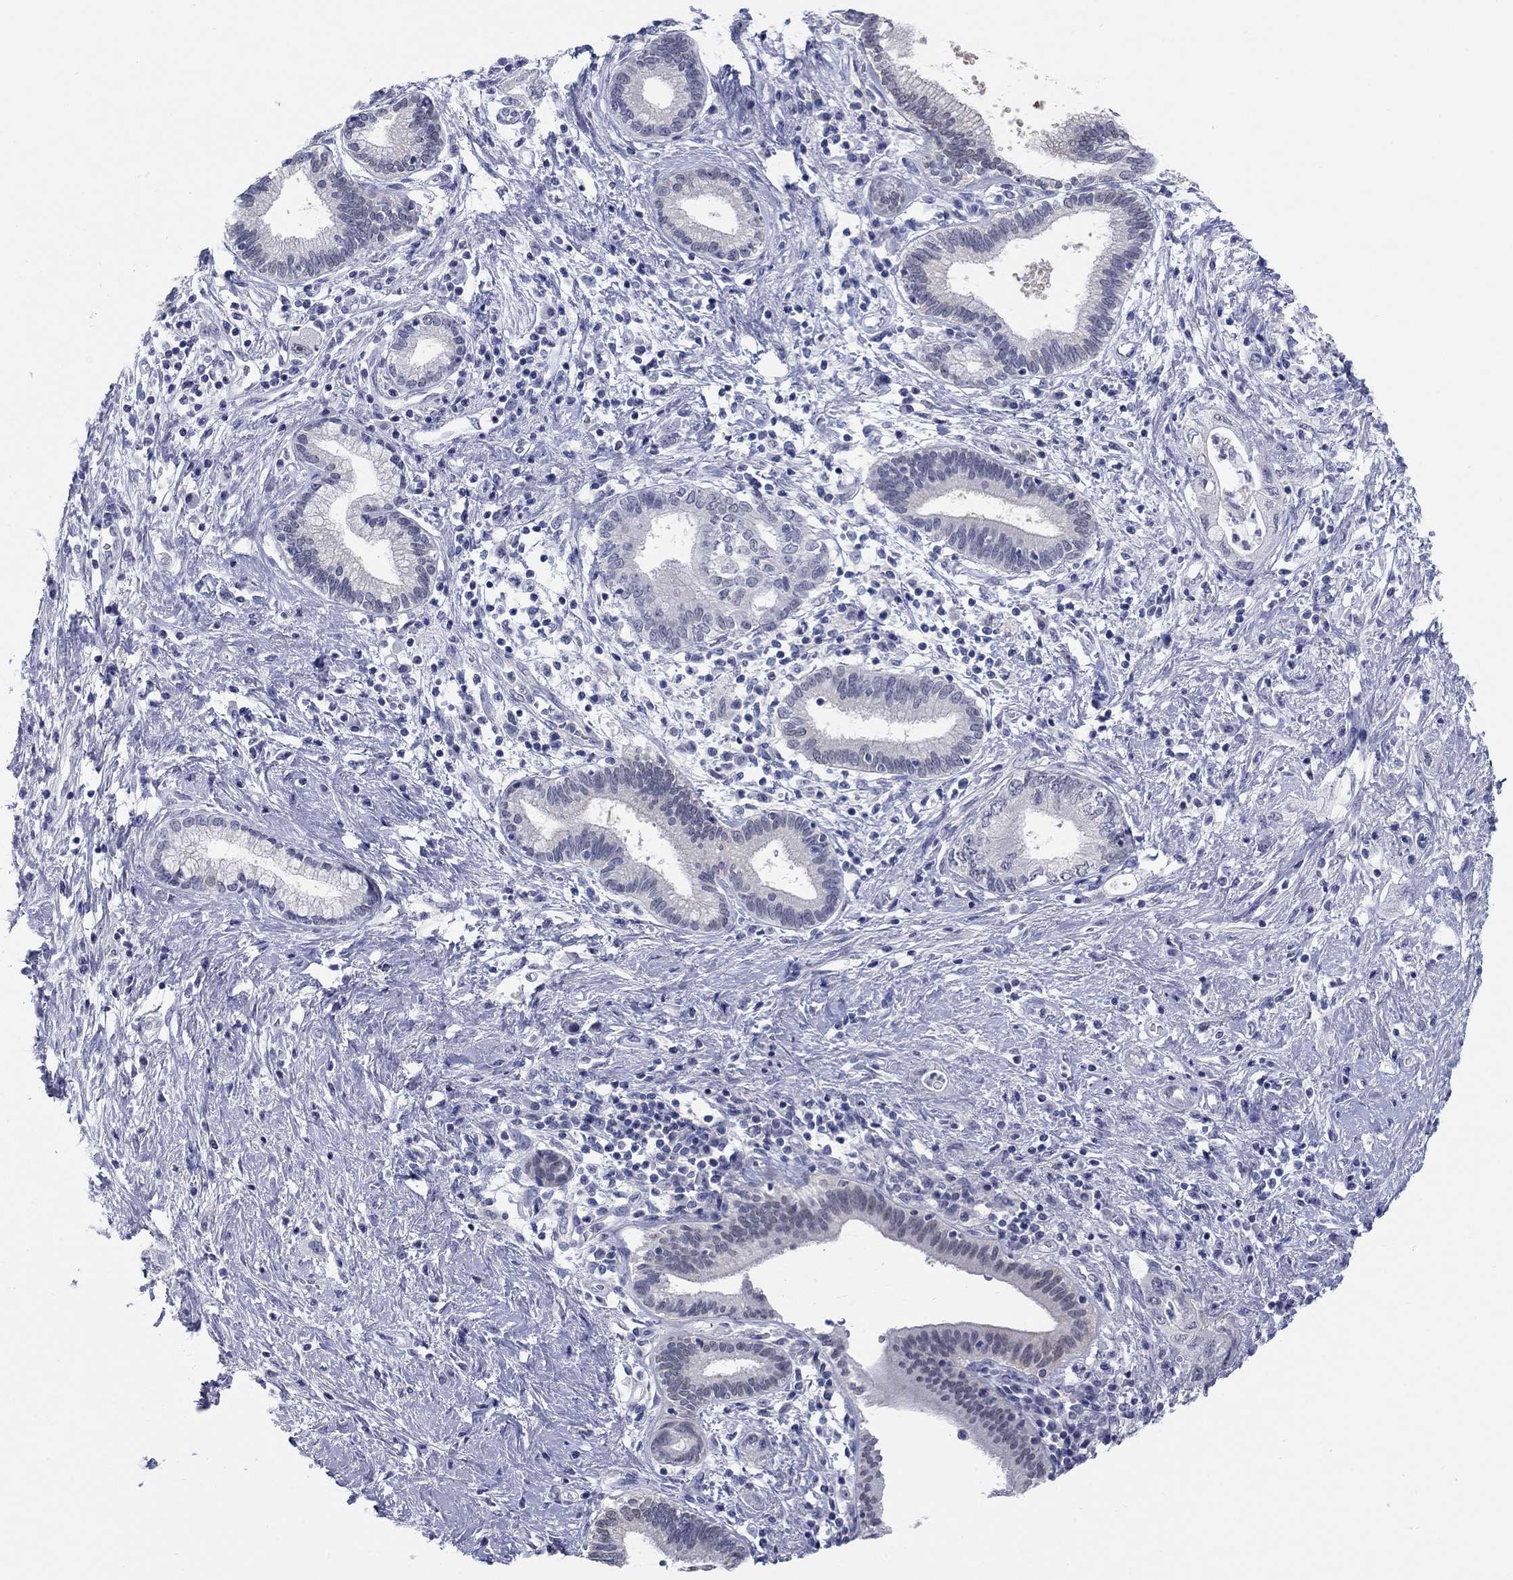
{"staining": {"intensity": "negative", "quantity": "none", "location": "none"}, "tissue": "pancreatic cancer", "cell_type": "Tumor cells", "image_type": "cancer", "snomed": [{"axis": "morphology", "description": "Adenocarcinoma, NOS"}, {"axis": "topography", "description": "Pancreas"}], "caption": "Pancreatic adenocarcinoma was stained to show a protein in brown. There is no significant positivity in tumor cells.", "gene": "ATP6V1G2", "patient": {"sex": "female", "age": 73}}